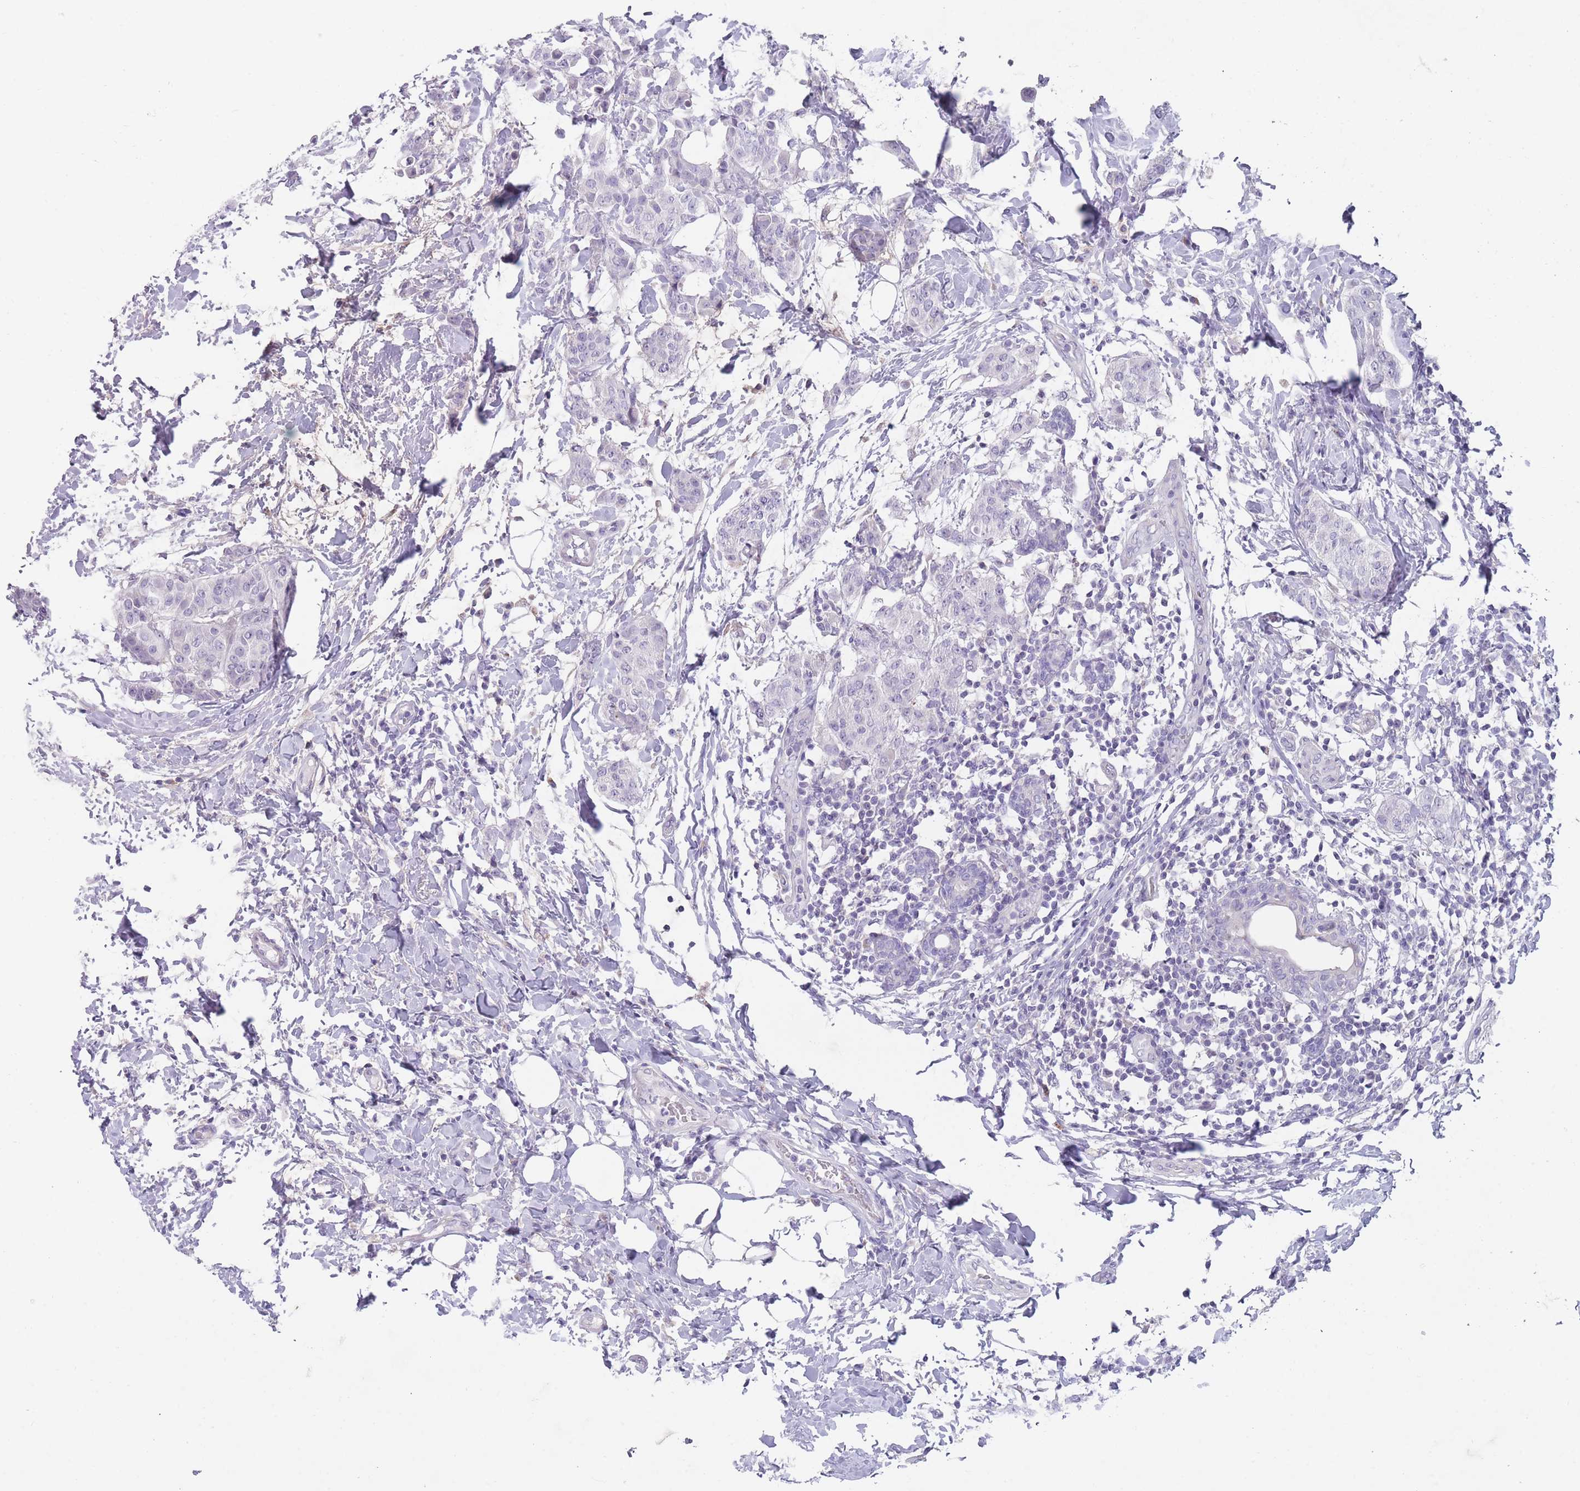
{"staining": {"intensity": "negative", "quantity": "none", "location": "none"}, "tissue": "breast cancer", "cell_type": "Tumor cells", "image_type": "cancer", "snomed": [{"axis": "morphology", "description": "Duct carcinoma"}, {"axis": "topography", "description": "Breast"}], "caption": "This is a histopathology image of IHC staining of intraductal carcinoma (breast), which shows no staining in tumor cells. The staining is performed using DAB brown chromogen with nuclei counter-stained in using hematoxylin.", "gene": "PAIP2B", "patient": {"sex": "female", "age": 40}}